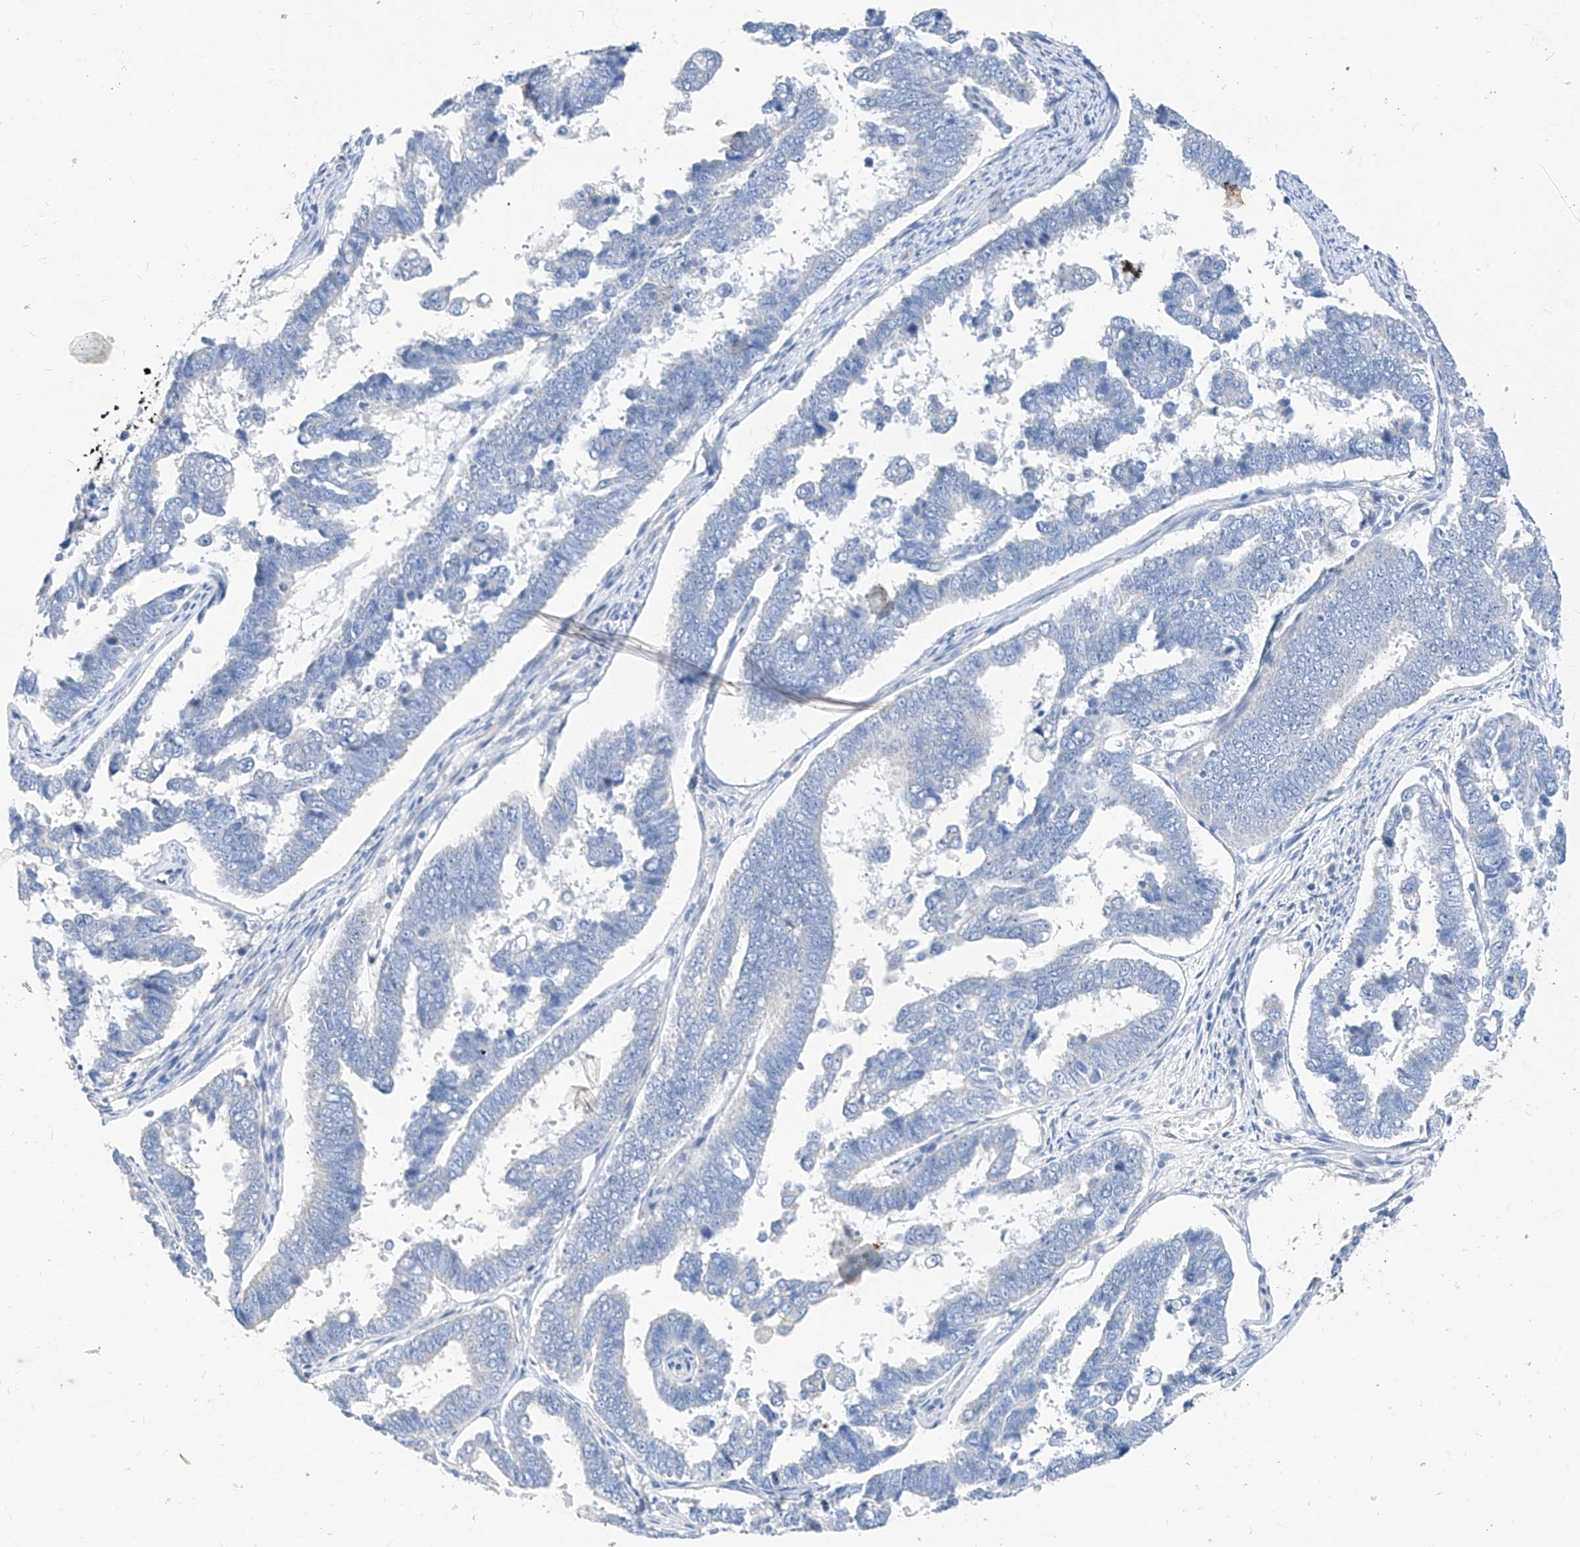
{"staining": {"intensity": "negative", "quantity": "none", "location": "none"}, "tissue": "endometrial cancer", "cell_type": "Tumor cells", "image_type": "cancer", "snomed": [{"axis": "morphology", "description": "Adenocarcinoma, NOS"}, {"axis": "topography", "description": "Endometrium"}], "caption": "A high-resolution histopathology image shows immunohistochemistry (IHC) staining of endometrial cancer, which displays no significant expression in tumor cells.", "gene": "SCGB2A1", "patient": {"sex": "female", "age": 75}}